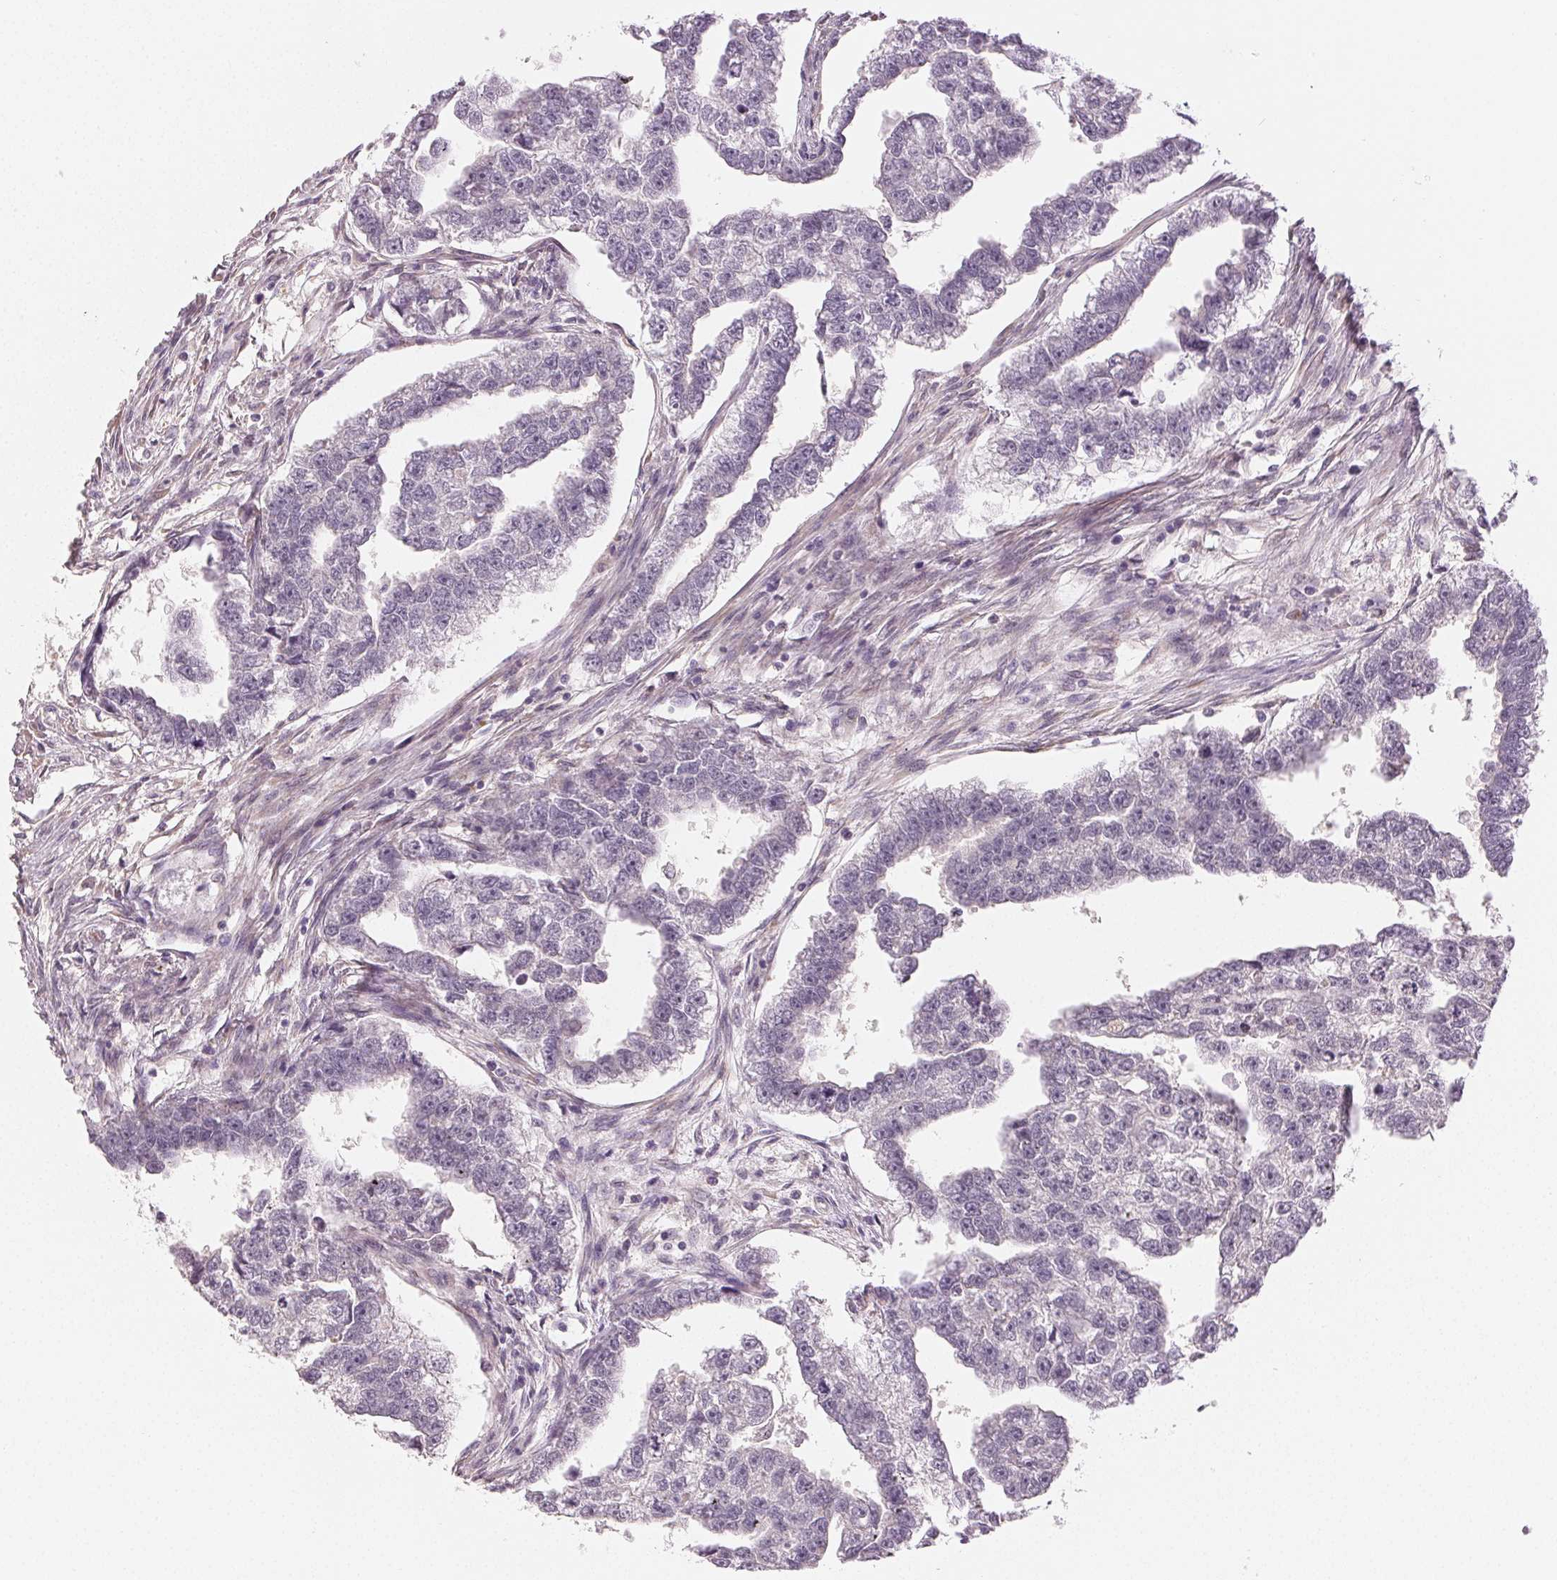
{"staining": {"intensity": "negative", "quantity": "none", "location": "none"}, "tissue": "testis cancer", "cell_type": "Tumor cells", "image_type": "cancer", "snomed": [{"axis": "morphology", "description": "Carcinoma, Embryonal, NOS"}, {"axis": "morphology", "description": "Teratoma, malignant, NOS"}, {"axis": "topography", "description": "Testis"}], "caption": "Human embryonal carcinoma (testis) stained for a protein using immunohistochemistry (IHC) exhibits no positivity in tumor cells.", "gene": "MAP1LC3A", "patient": {"sex": "male", "age": 44}}